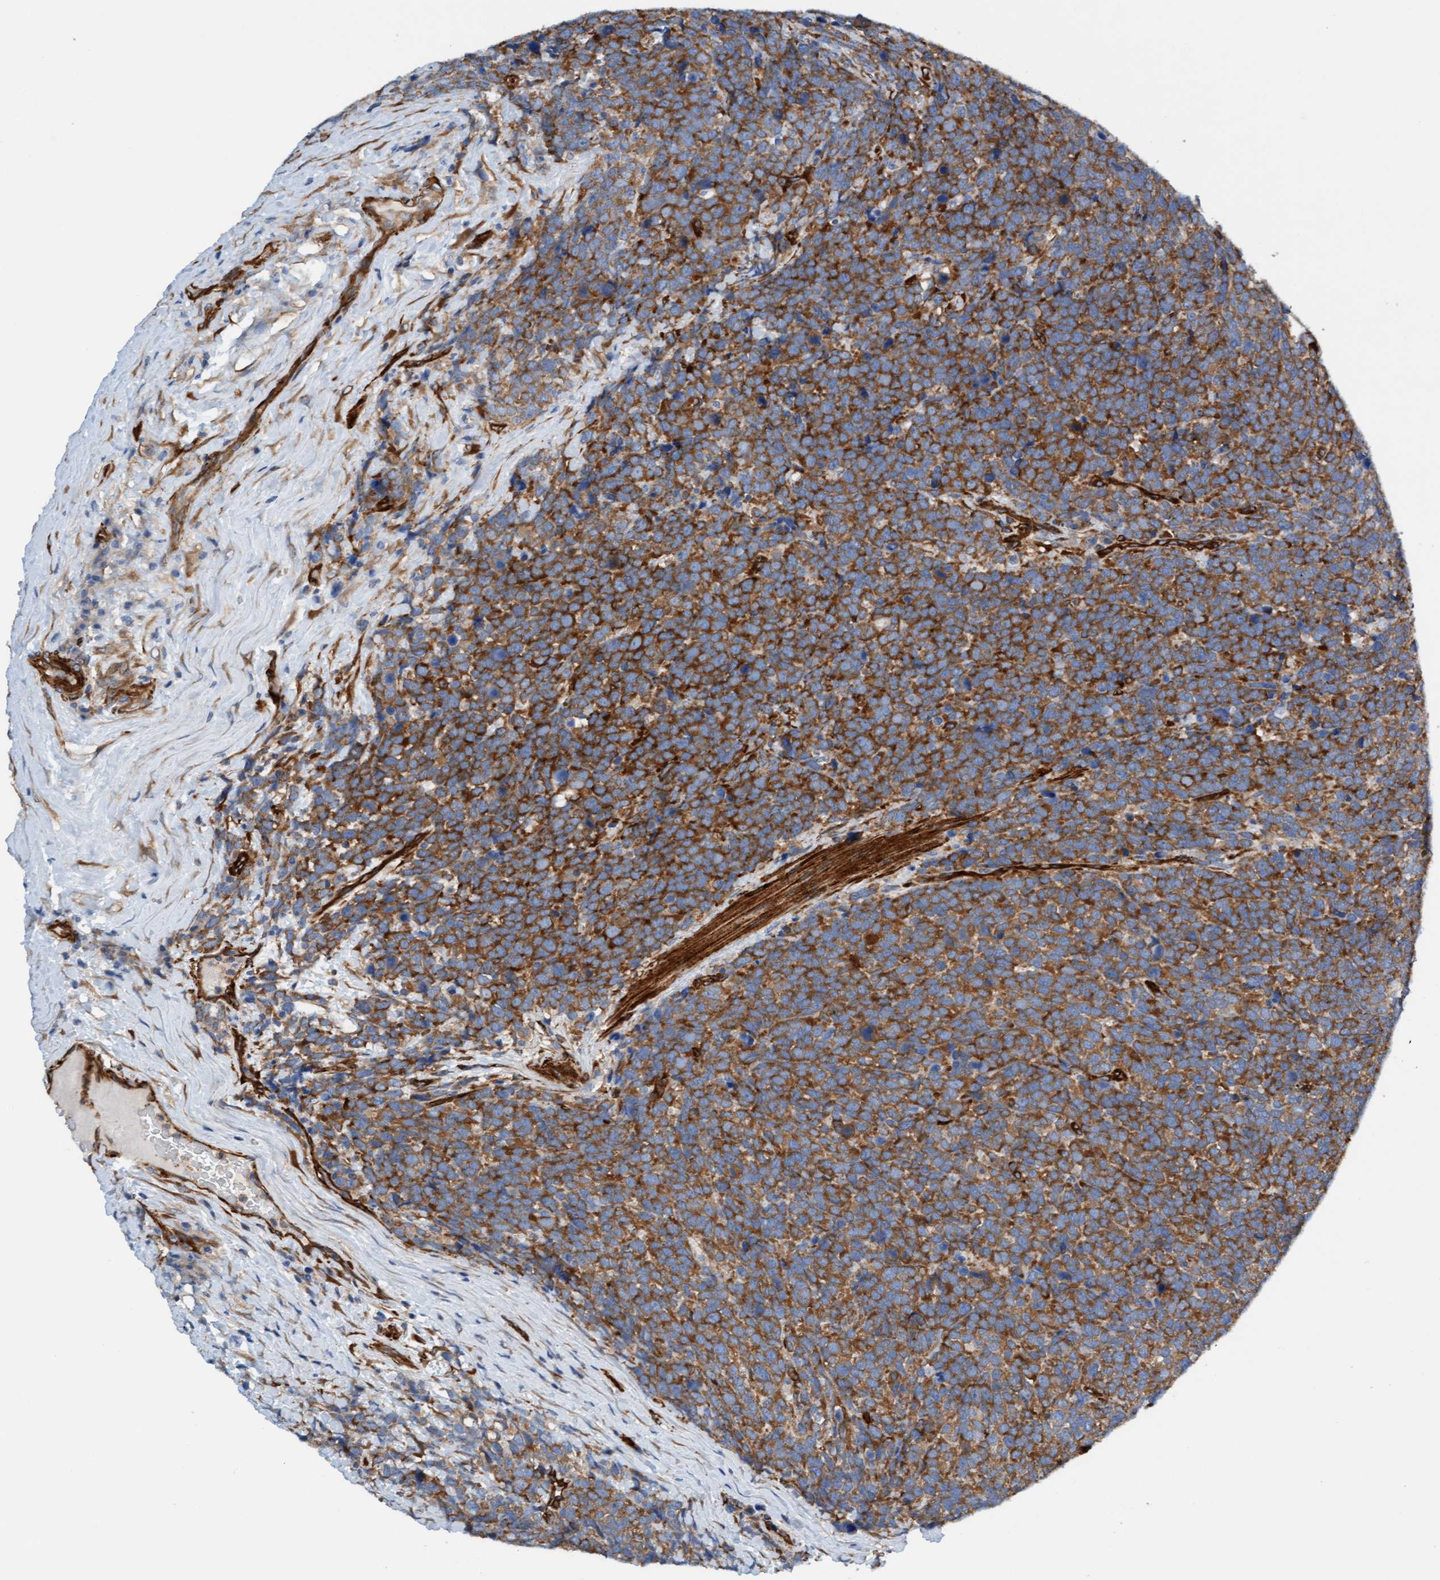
{"staining": {"intensity": "moderate", "quantity": ">75%", "location": "cytoplasmic/membranous"}, "tissue": "urothelial cancer", "cell_type": "Tumor cells", "image_type": "cancer", "snomed": [{"axis": "morphology", "description": "Urothelial carcinoma, High grade"}, {"axis": "topography", "description": "Urinary bladder"}], "caption": "Urothelial cancer stained with a protein marker displays moderate staining in tumor cells.", "gene": "FMNL3", "patient": {"sex": "female", "age": 82}}